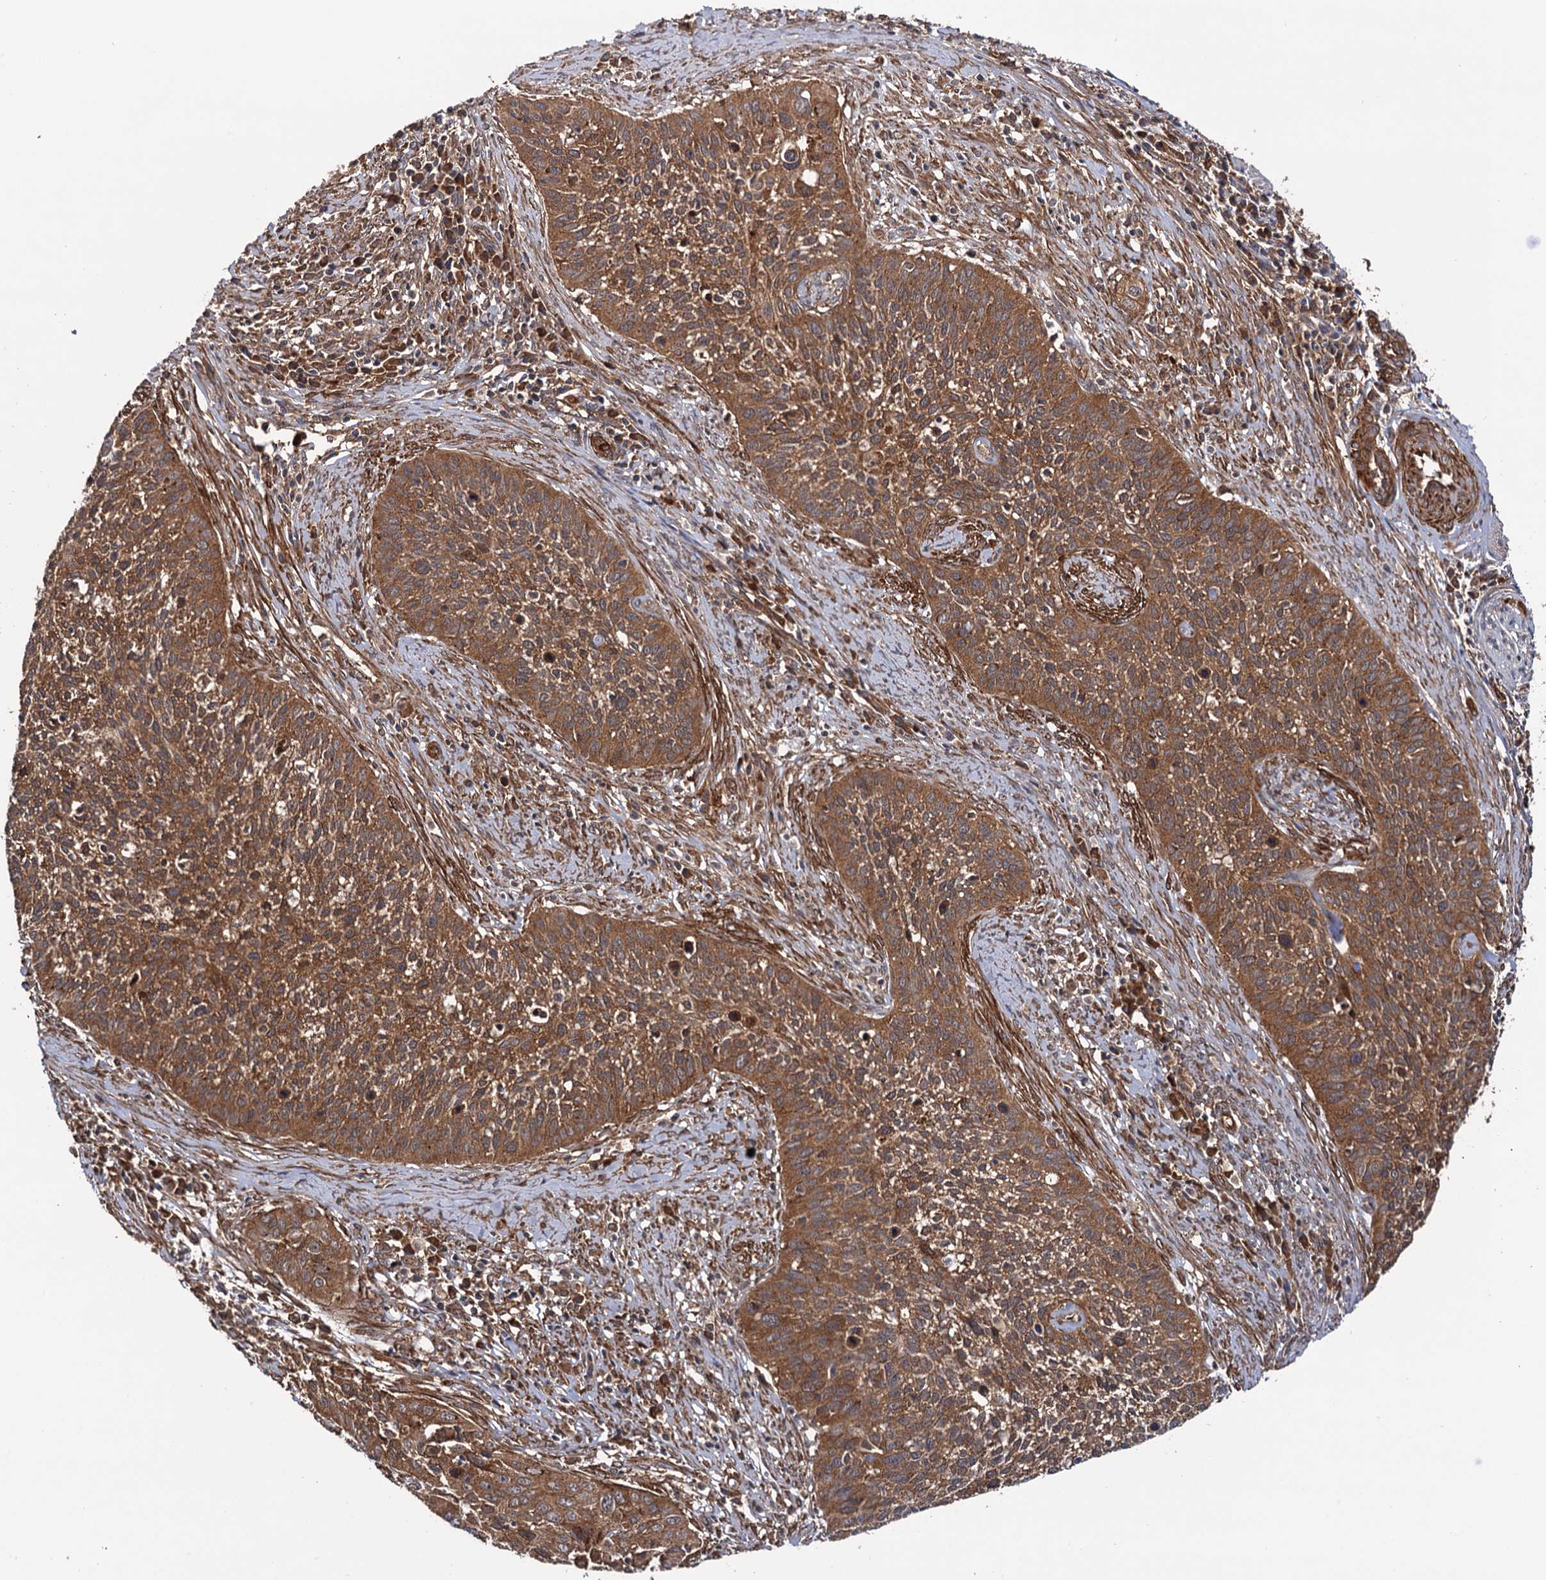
{"staining": {"intensity": "moderate", "quantity": ">75%", "location": "cytoplasmic/membranous"}, "tissue": "cervical cancer", "cell_type": "Tumor cells", "image_type": "cancer", "snomed": [{"axis": "morphology", "description": "Squamous cell carcinoma, NOS"}, {"axis": "topography", "description": "Cervix"}], "caption": "About >75% of tumor cells in squamous cell carcinoma (cervical) reveal moderate cytoplasmic/membranous protein staining as visualized by brown immunohistochemical staining.", "gene": "ATP8B4", "patient": {"sex": "female", "age": 34}}